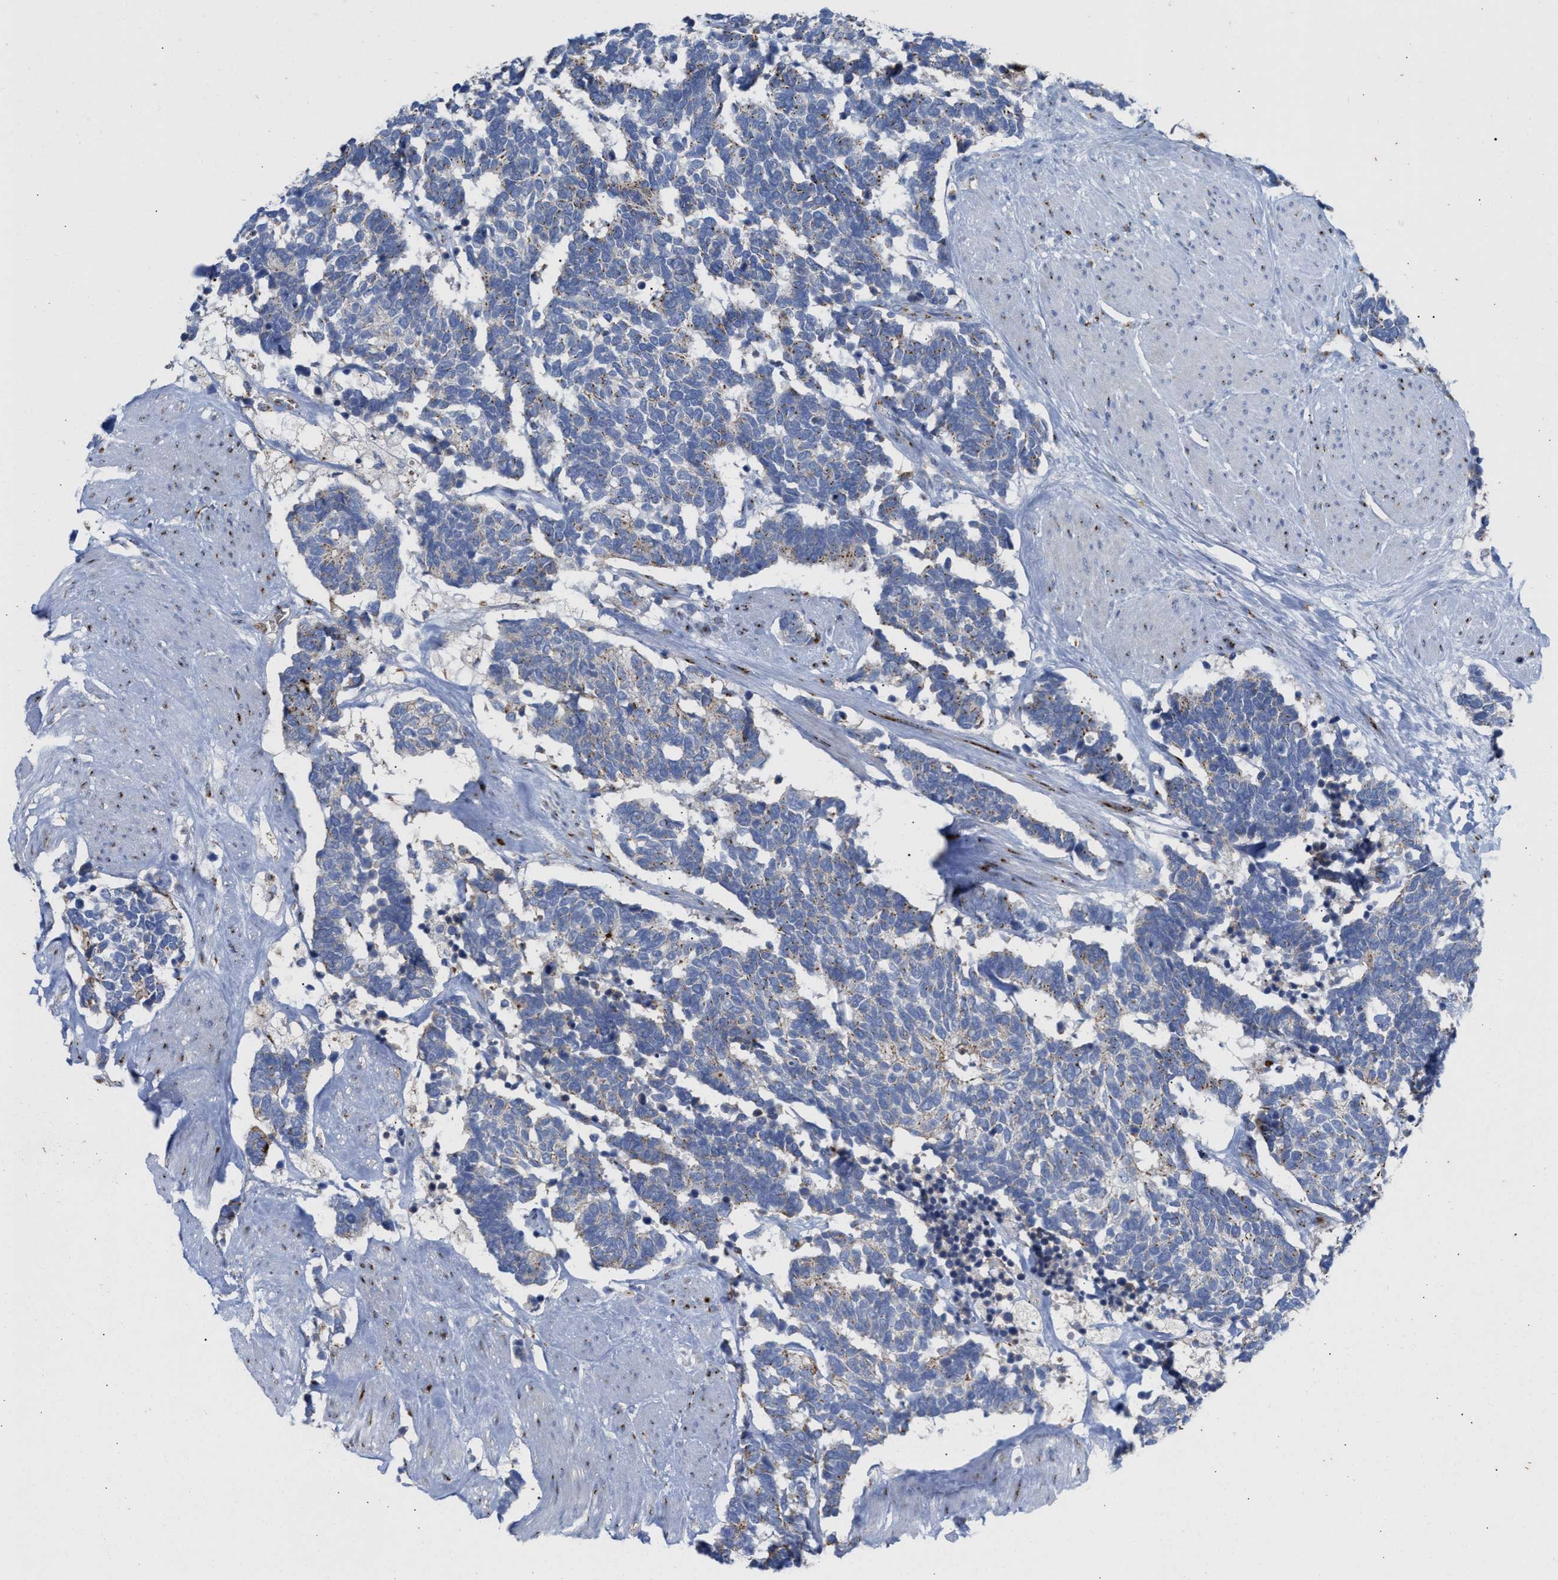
{"staining": {"intensity": "moderate", "quantity": "25%-75%", "location": "cytoplasmic/membranous"}, "tissue": "carcinoid", "cell_type": "Tumor cells", "image_type": "cancer", "snomed": [{"axis": "morphology", "description": "Carcinoma, NOS"}, {"axis": "morphology", "description": "Carcinoid, malignant, NOS"}, {"axis": "topography", "description": "Urinary bladder"}], "caption": "The photomicrograph shows staining of carcinoma, revealing moderate cytoplasmic/membranous protein staining (brown color) within tumor cells.", "gene": "CCL2", "patient": {"sex": "male", "age": 57}}